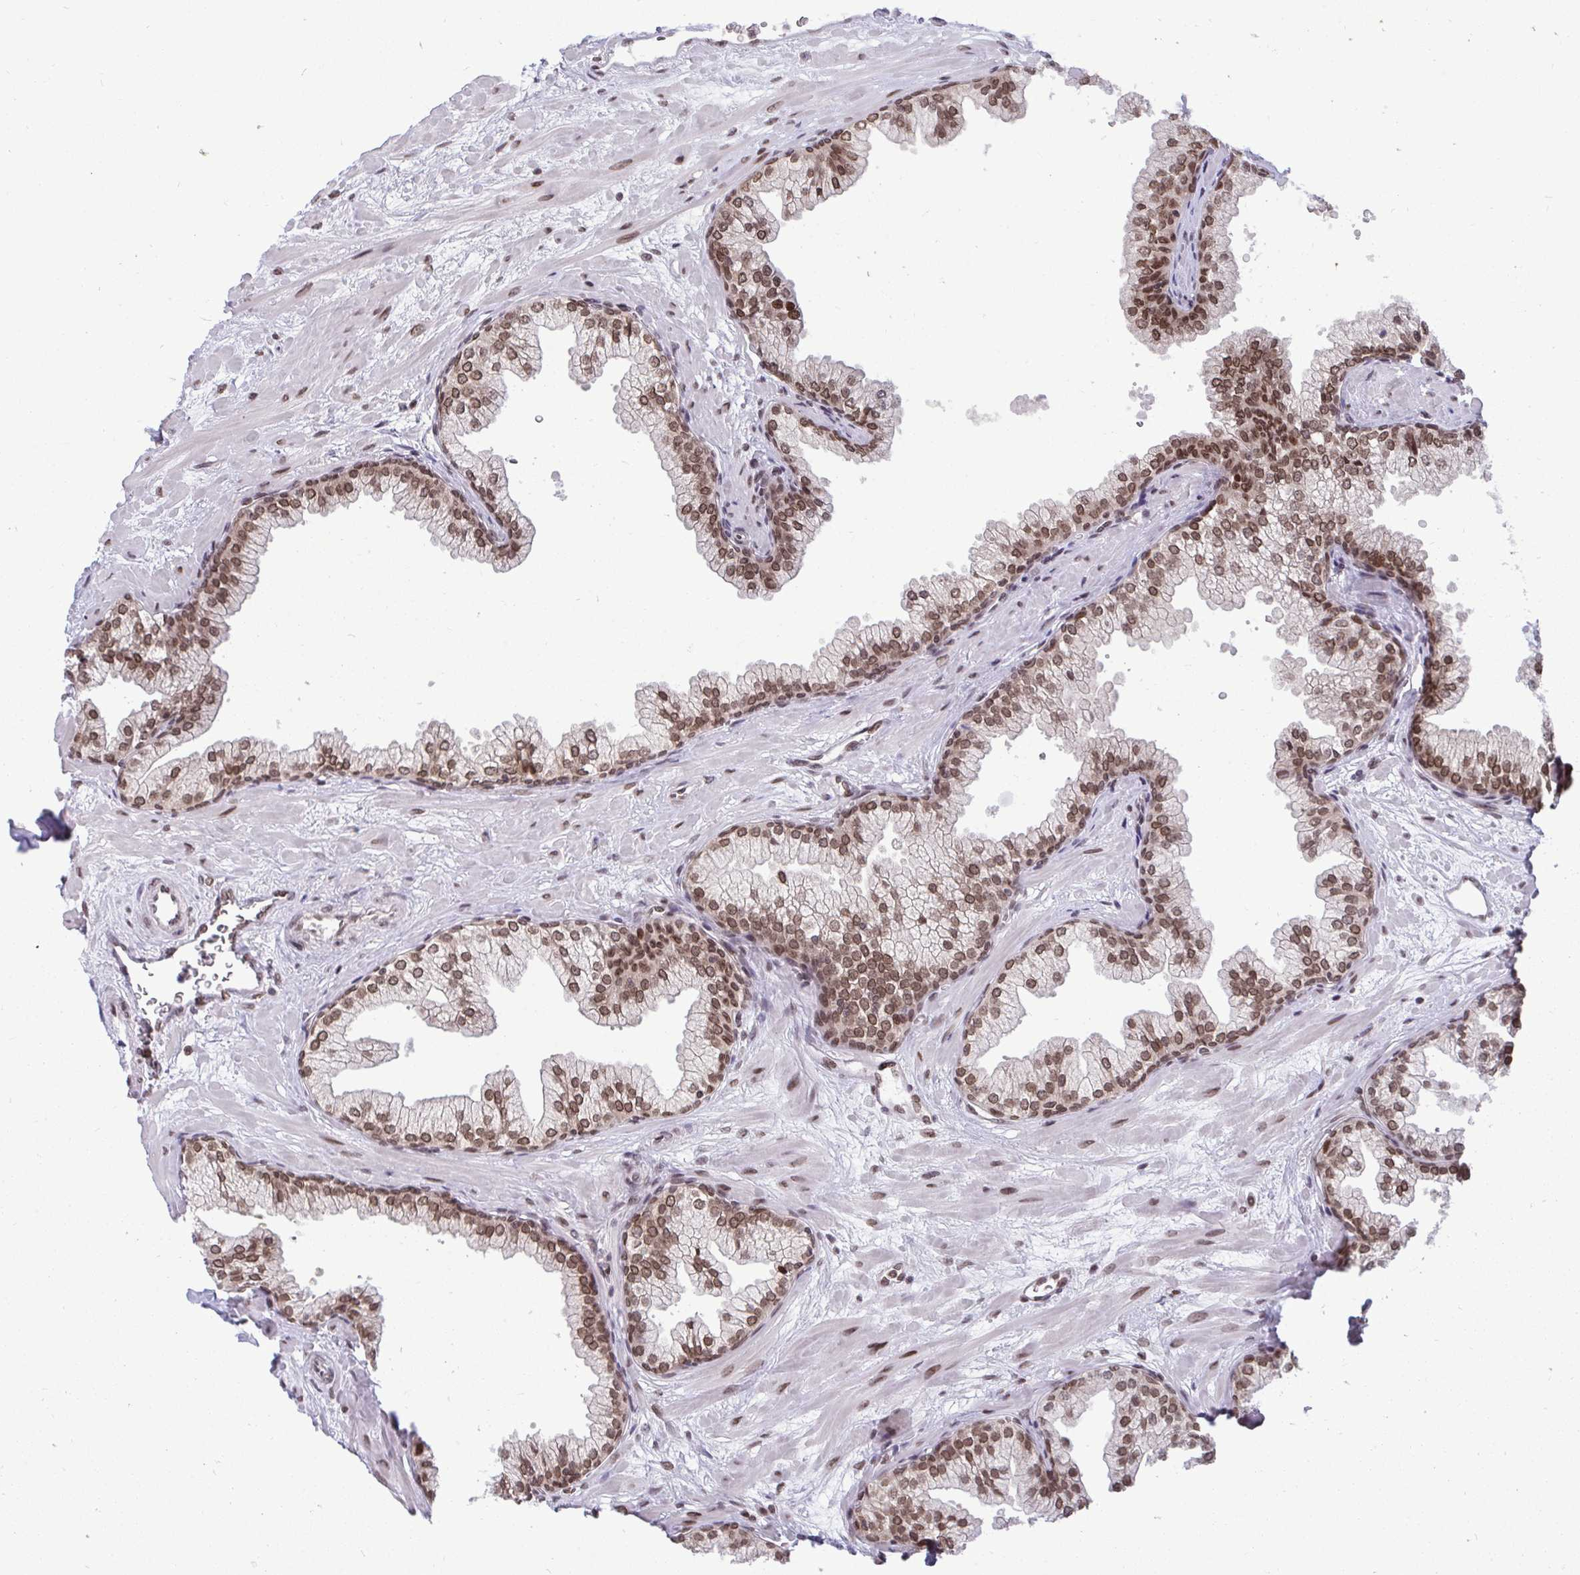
{"staining": {"intensity": "moderate", "quantity": ">75%", "location": "cytoplasmic/membranous,nuclear"}, "tissue": "prostate", "cell_type": "Glandular cells", "image_type": "normal", "snomed": [{"axis": "morphology", "description": "Normal tissue, NOS"}, {"axis": "topography", "description": "Prostate"}, {"axis": "topography", "description": "Peripheral nerve tissue"}], "caption": "An immunohistochemistry (IHC) photomicrograph of benign tissue is shown. Protein staining in brown shows moderate cytoplasmic/membranous,nuclear positivity in prostate within glandular cells.", "gene": "JPT1", "patient": {"sex": "male", "age": 61}}